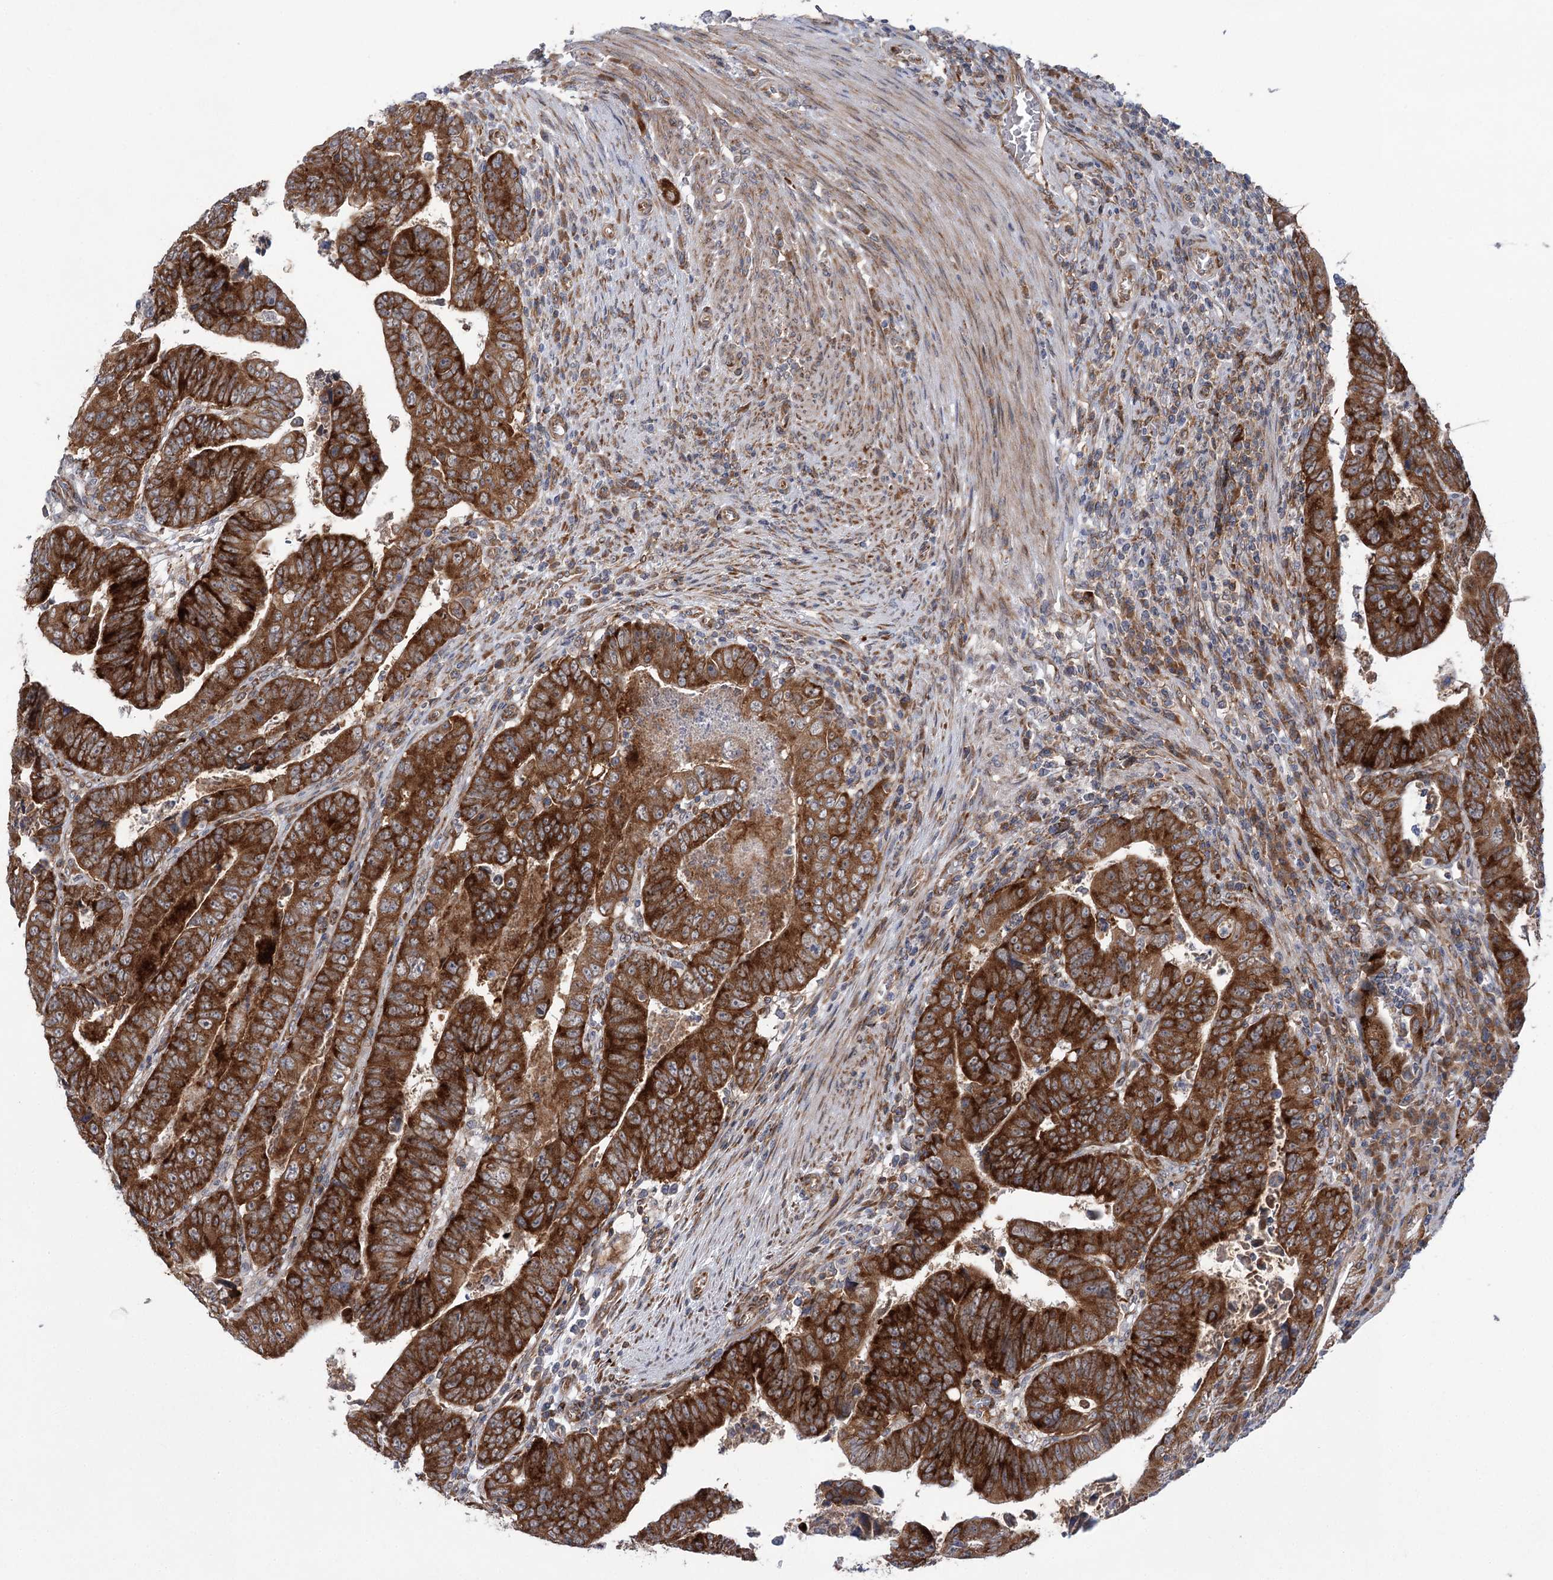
{"staining": {"intensity": "strong", "quantity": ">75%", "location": "cytoplasmic/membranous"}, "tissue": "colorectal cancer", "cell_type": "Tumor cells", "image_type": "cancer", "snomed": [{"axis": "morphology", "description": "Normal tissue, NOS"}, {"axis": "morphology", "description": "Adenocarcinoma, NOS"}, {"axis": "topography", "description": "Rectum"}], "caption": "A high-resolution micrograph shows immunohistochemistry (IHC) staining of colorectal cancer (adenocarcinoma), which demonstrates strong cytoplasmic/membranous positivity in about >75% of tumor cells.", "gene": "VWA2", "patient": {"sex": "female", "age": 65}}